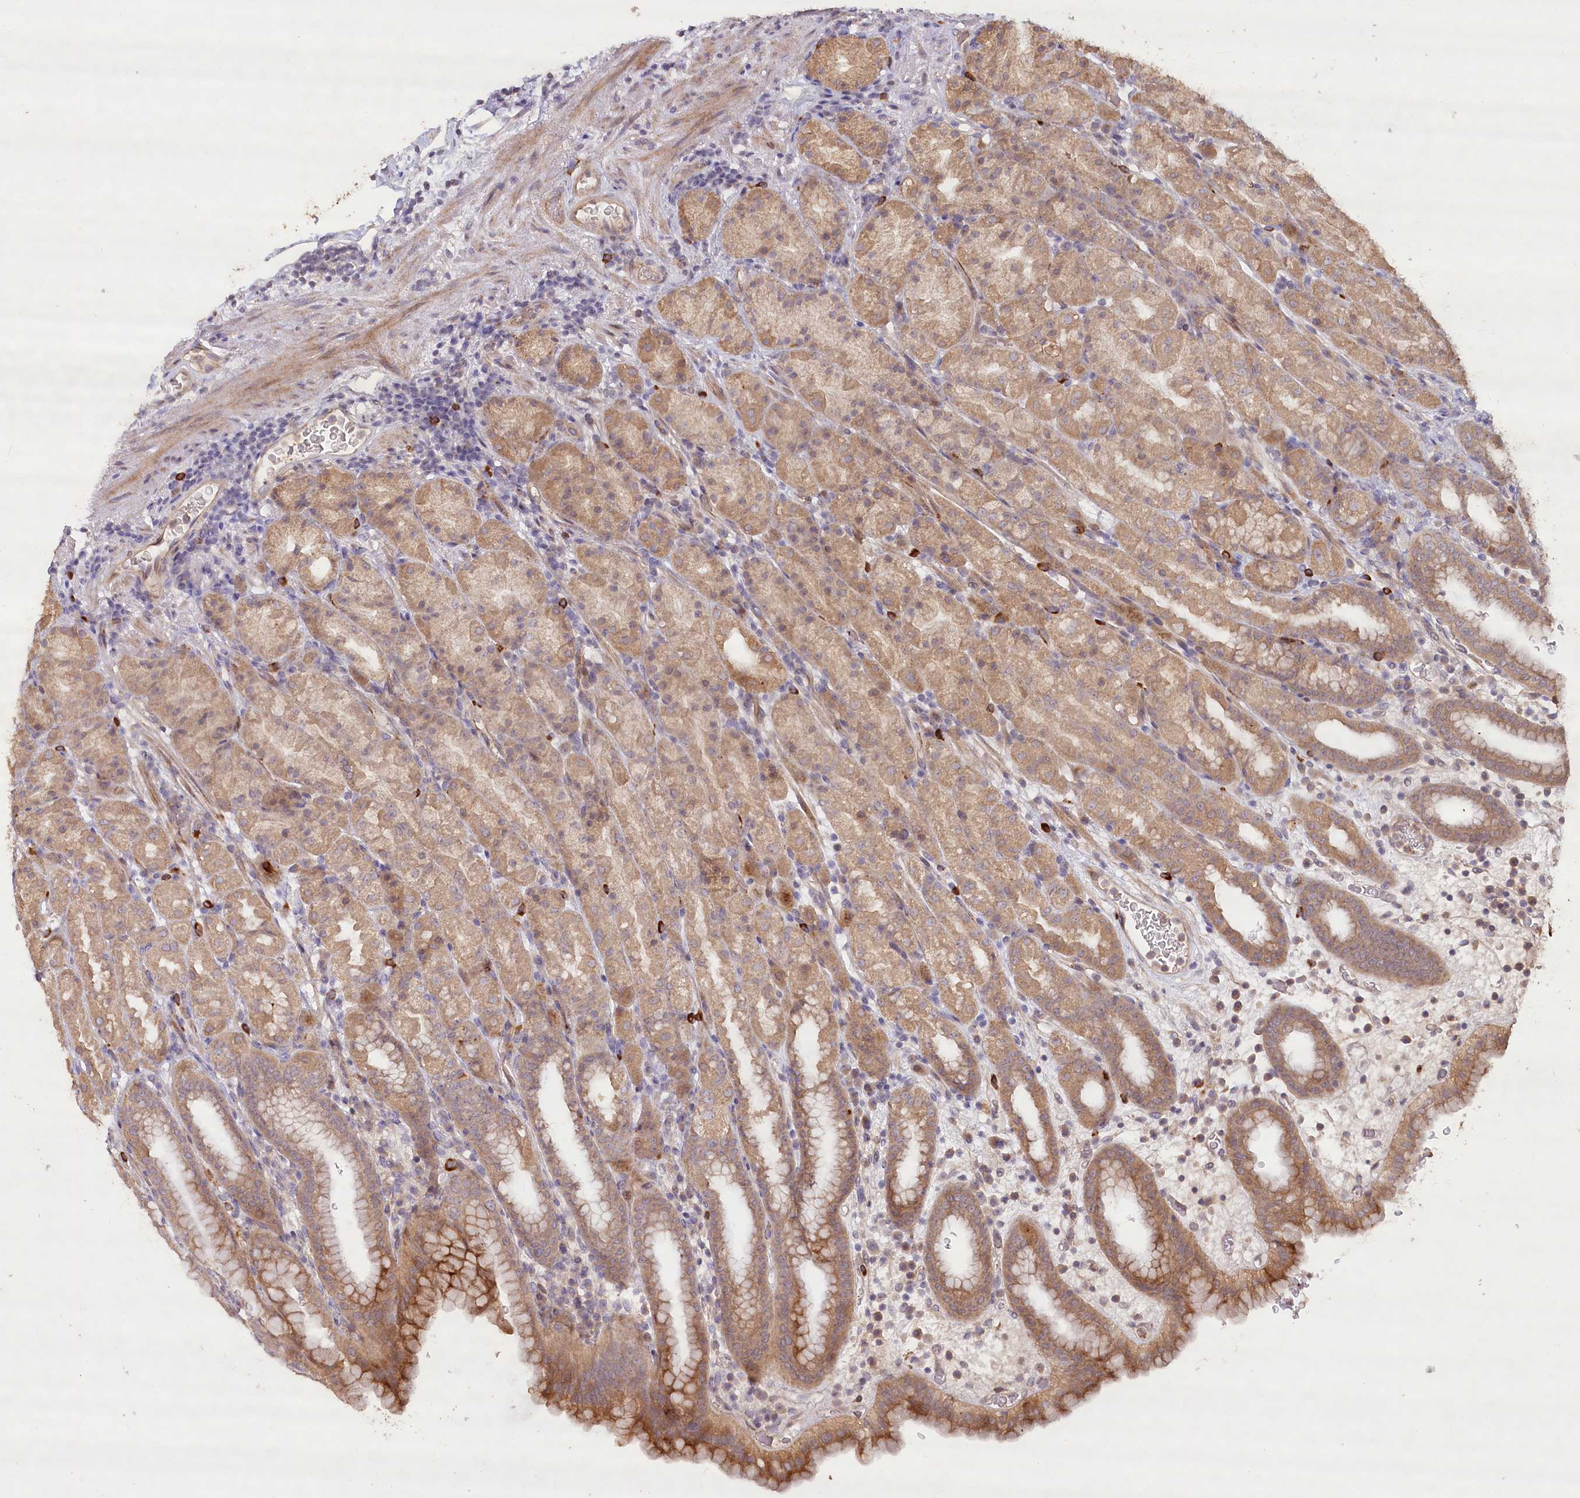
{"staining": {"intensity": "strong", "quantity": "25%-75%", "location": "cytoplasmic/membranous"}, "tissue": "stomach", "cell_type": "Glandular cells", "image_type": "normal", "snomed": [{"axis": "morphology", "description": "Normal tissue, NOS"}, {"axis": "topography", "description": "Stomach, upper"}], "caption": "A histopathology image of human stomach stained for a protein shows strong cytoplasmic/membranous brown staining in glandular cells. The protein is stained brown, and the nuclei are stained in blue (DAB (3,3'-diaminobenzidine) IHC with brightfield microscopy, high magnification).", "gene": "IRAK1BP1", "patient": {"sex": "male", "age": 68}}